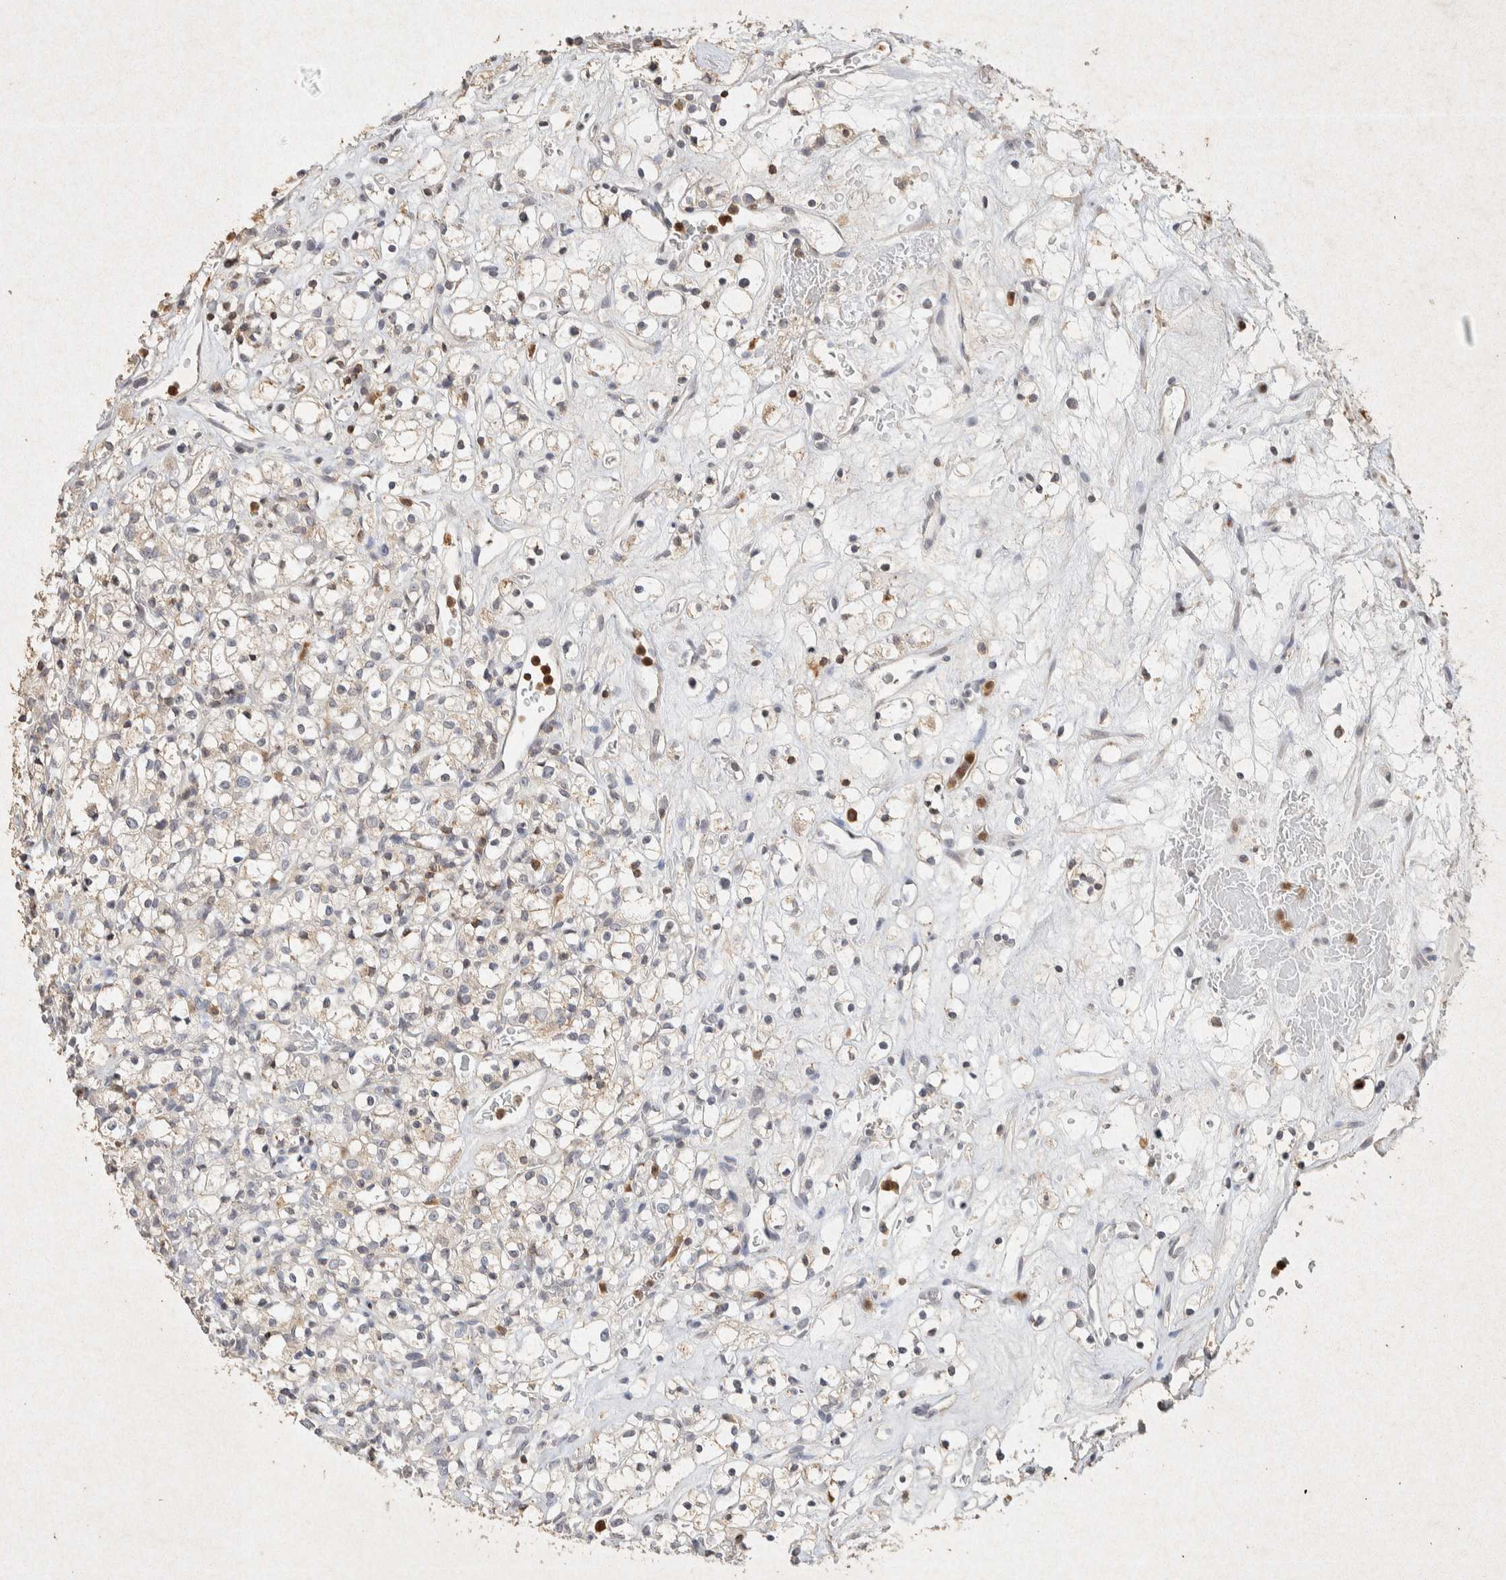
{"staining": {"intensity": "weak", "quantity": "25%-75%", "location": "cytoplasmic/membranous"}, "tissue": "renal cancer", "cell_type": "Tumor cells", "image_type": "cancer", "snomed": [{"axis": "morphology", "description": "Normal tissue, NOS"}, {"axis": "morphology", "description": "Adenocarcinoma, NOS"}, {"axis": "topography", "description": "Kidney"}], "caption": "Renal cancer (adenocarcinoma) stained with a brown dye exhibits weak cytoplasmic/membranous positive expression in about 25%-75% of tumor cells.", "gene": "RAC2", "patient": {"sex": "female", "age": 72}}